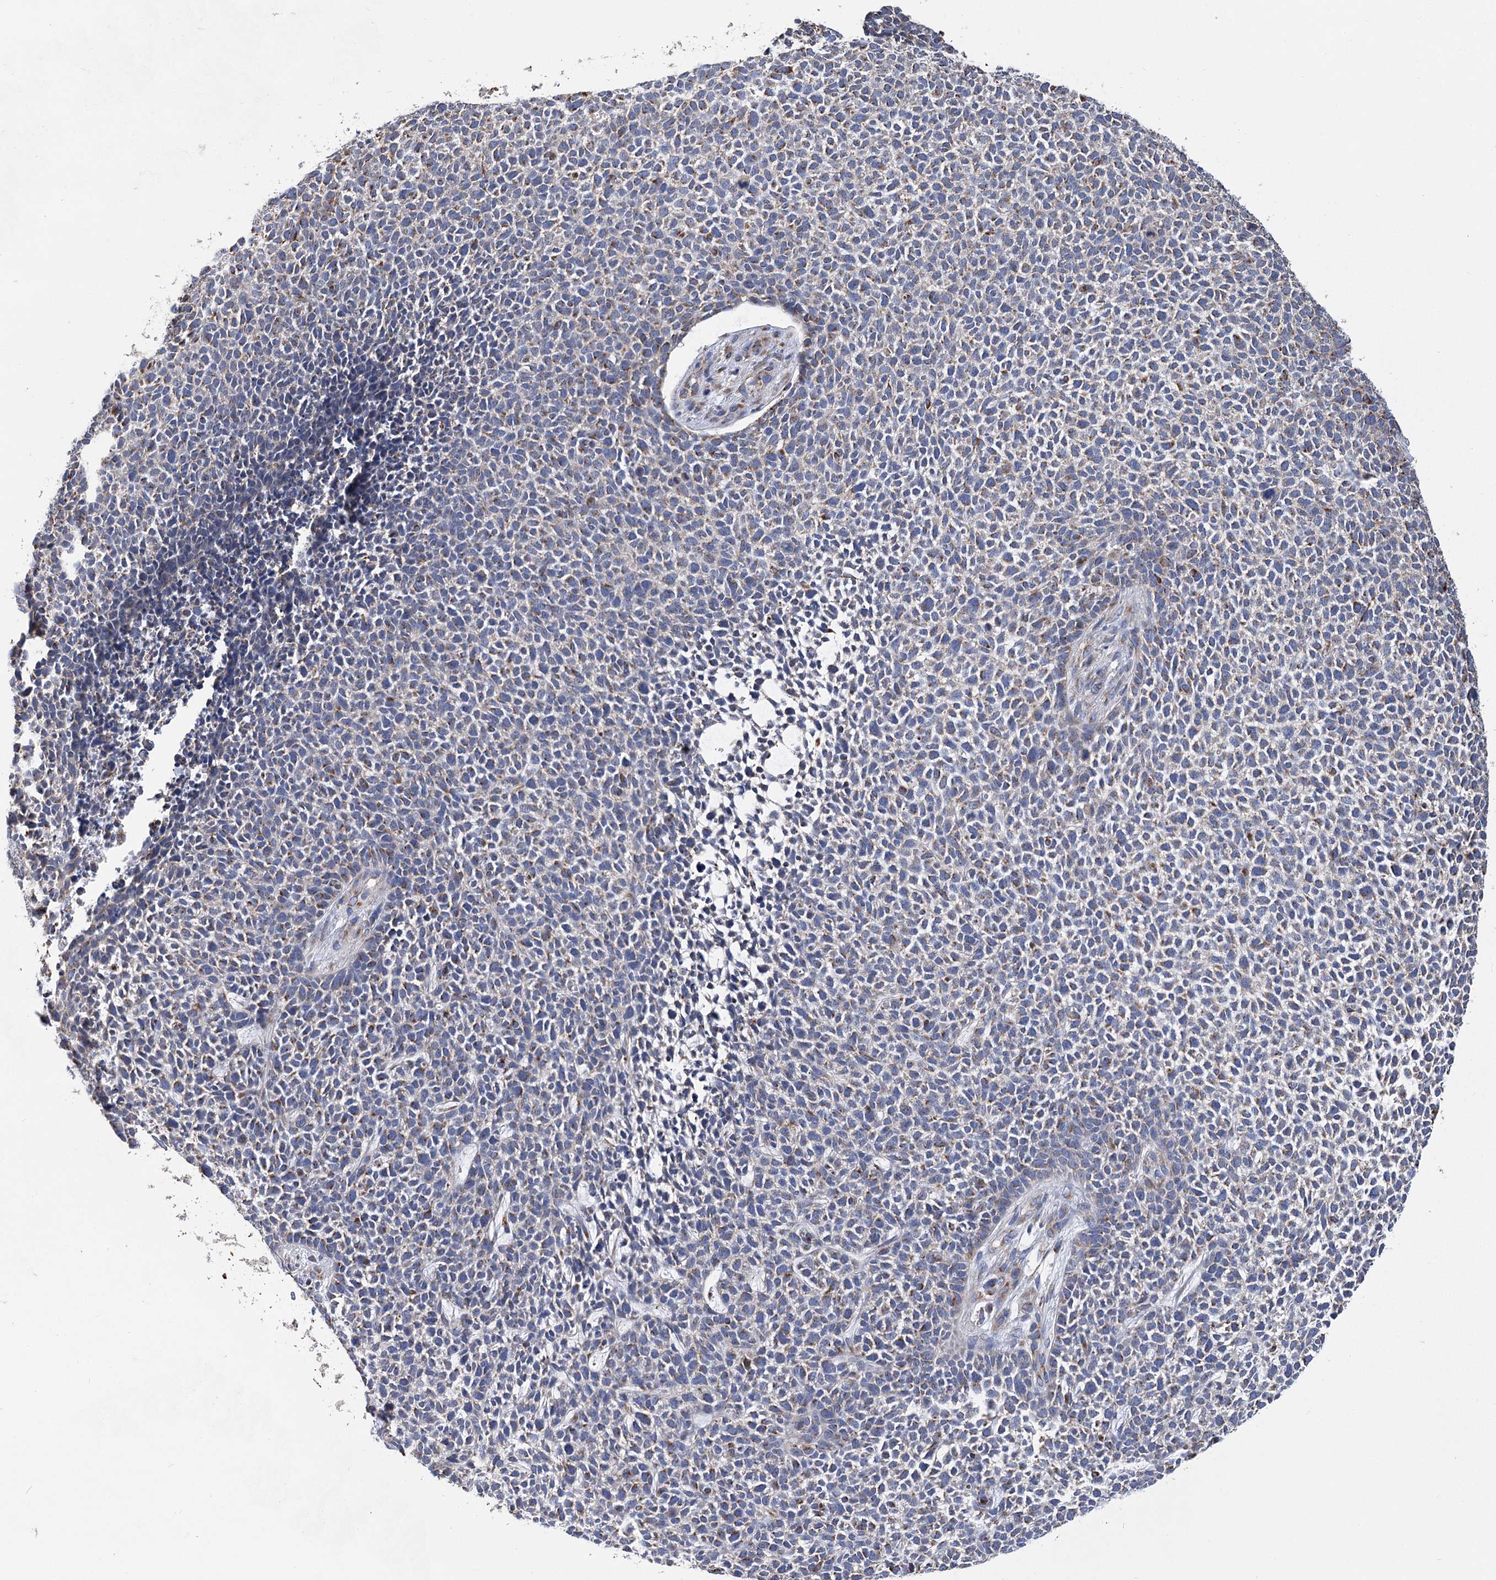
{"staining": {"intensity": "moderate", "quantity": "<25%", "location": "cytoplasmic/membranous"}, "tissue": "skin cancer", "cell_type": "Tumor cells", "image_type": "cancer", "snomed": [{"axis": "morphology", "description": "Basal cell carcinoma"}, {"axis": "topography", "description": "Skin"}], "caption": "IHC photomicrograph of neoplastic tissue: human skin basal cell carcinoma stained using immunohistochemistry demonstrates low levels of moderate protein expression localized specifically in the cytoplasmic/membranous of tumor cells, appearing as a cytoplasmic/membranous brown color.", "gene": "CCDC73", "patient": {"sex": "female", "age": 84}}